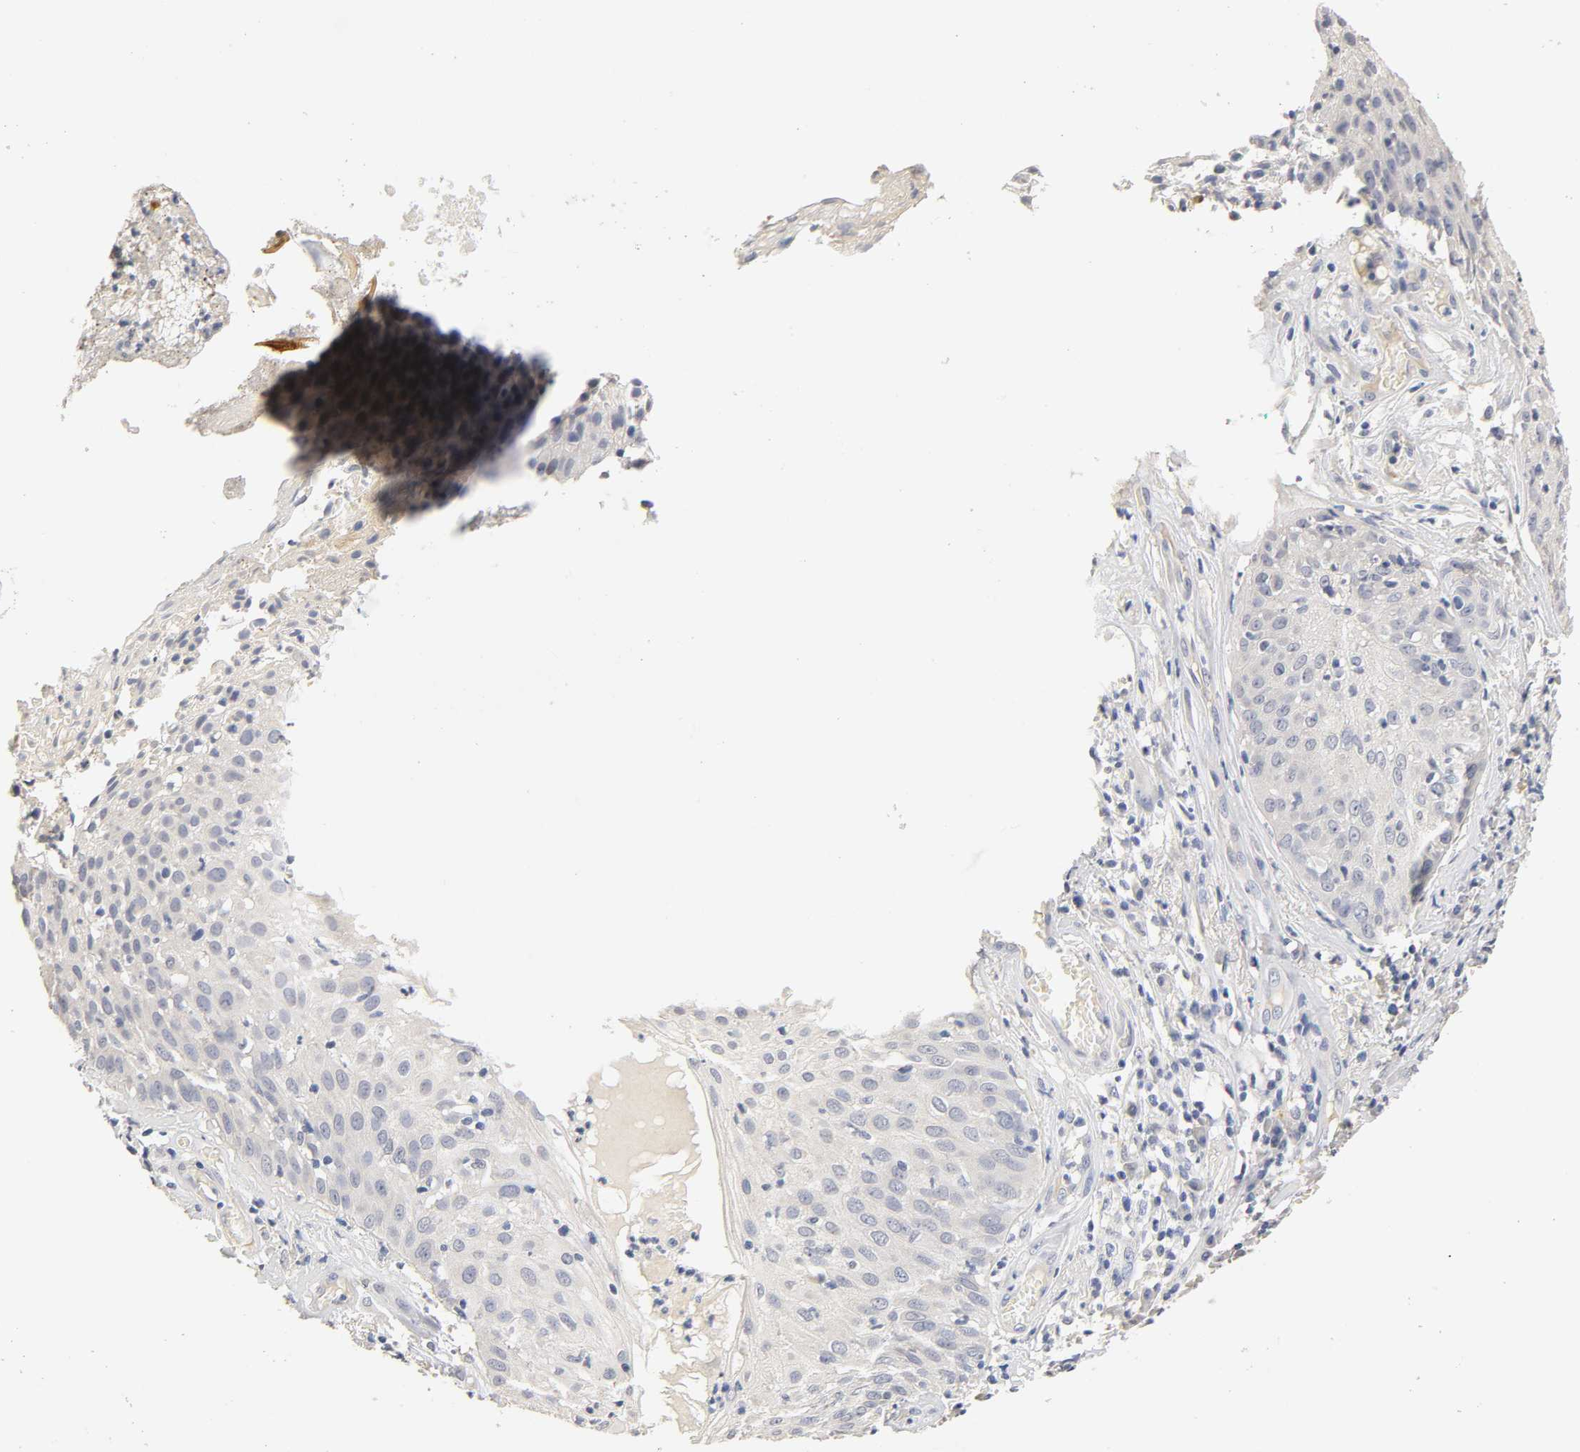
{"staining": {"intensity": "negative", "quantity": "none", "location": "none"}, "tissue": "skin cancer", "cell_type": "Tumor cells", "image_type": "cancer", "snomed": [{"axis": "morphology", "description": "Squamous cell carcinoma, NOS"}, {"axis": "topography", "description": "Skin"}], "caption": "Image shows no protein positivity in tumor cells of skin squamous cell carcinoma tissue.", "gene": "OVOL1", "patient": {"sex": "male", "age": 65}}